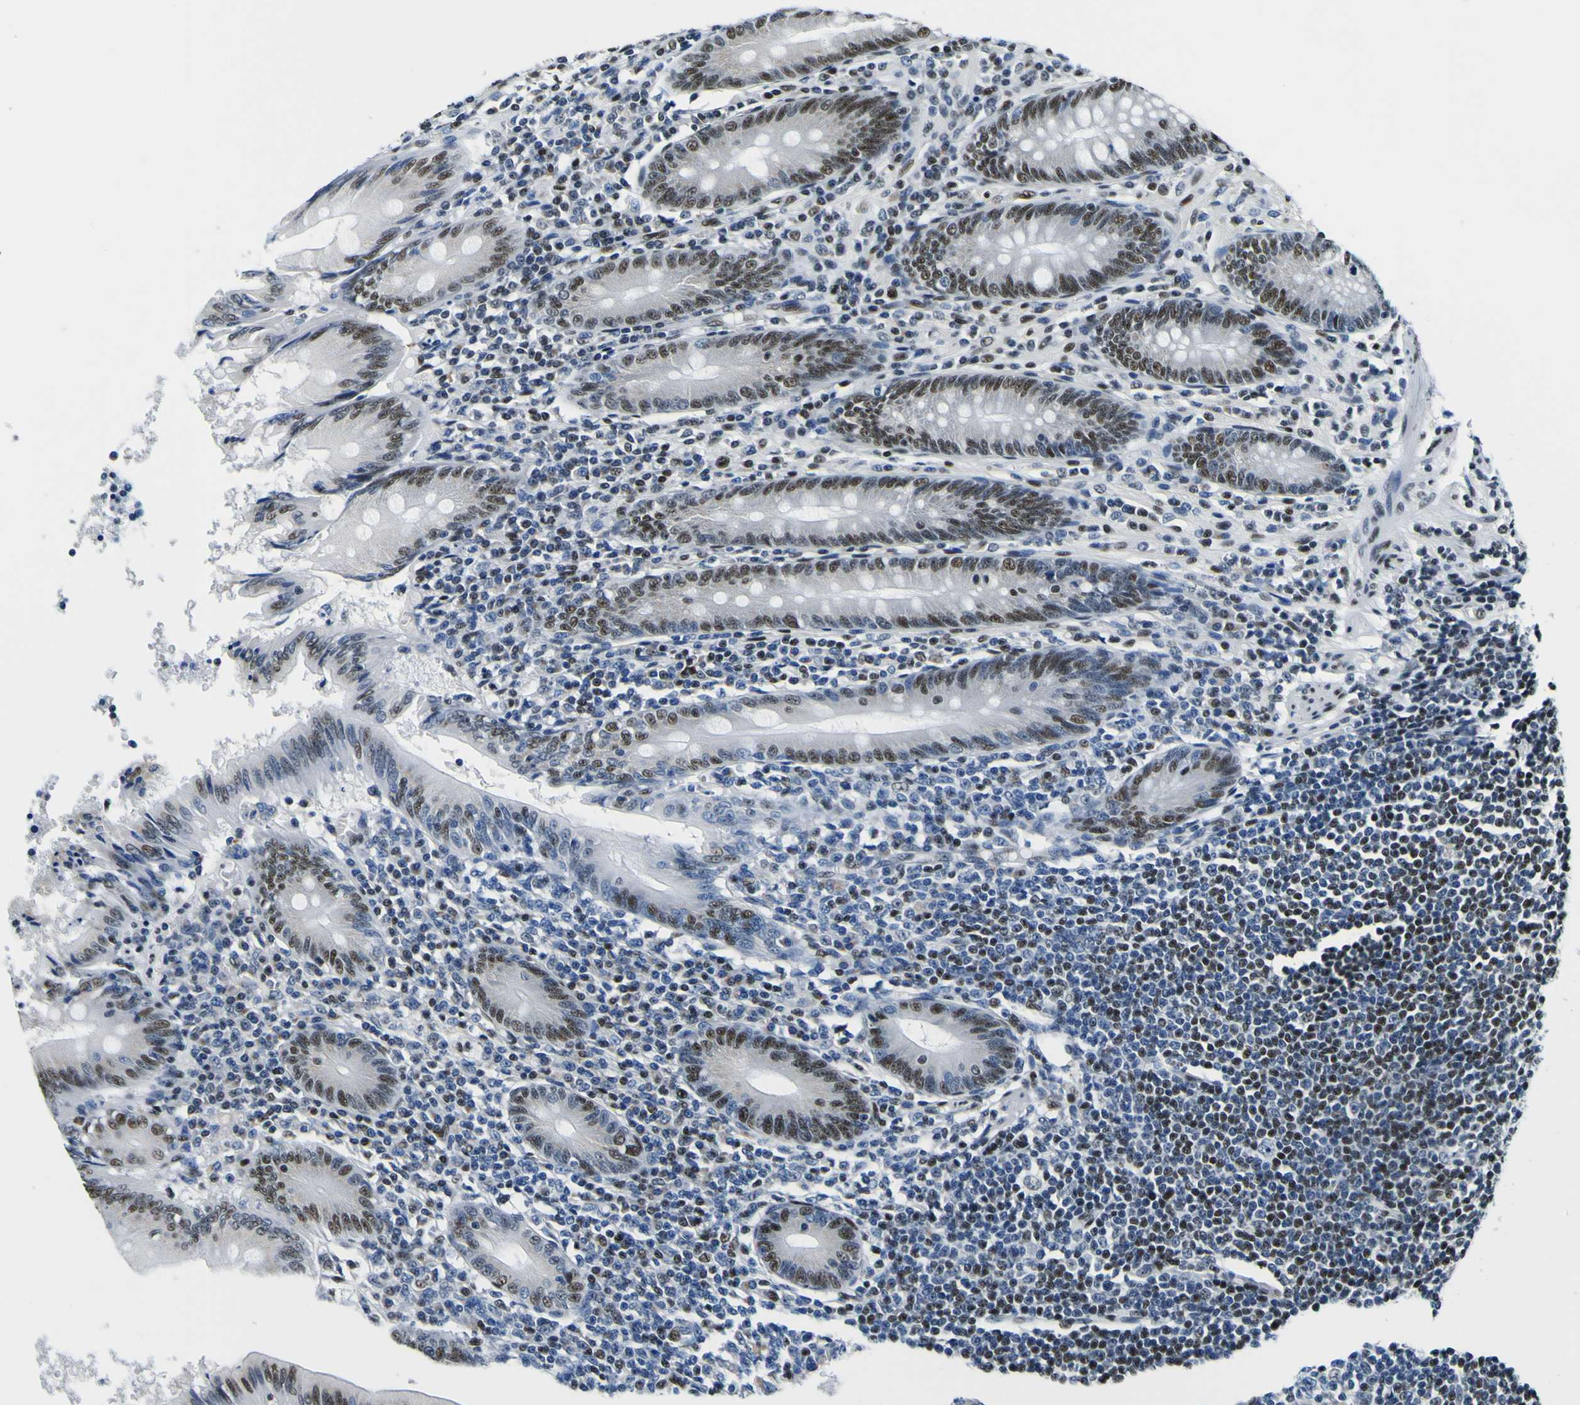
{"staining": {"intensity": "moderate", "quantity": ">75%", "location": "nuclear"}, "tissue": "appendix", "cell_type": "Glandular cells", "image_type": "normal", "snomed": [{"axis": "morphology", "description": "Normal tissue, NOS"}, {"axis": "morphology", "description": "Inflammation, NOS"}, {"axis": "topography", "description": "Appendix"}], "caption": "This photomicrograph reveals benign appendix stained with immunohistochemistry to label a protein in brown. The nuclear of glandular cells show moderate positivity for the protein. Nuclei are counter-stained blue.", "gene": "SP1", "patient": {"sex": "male", "age": 46}}